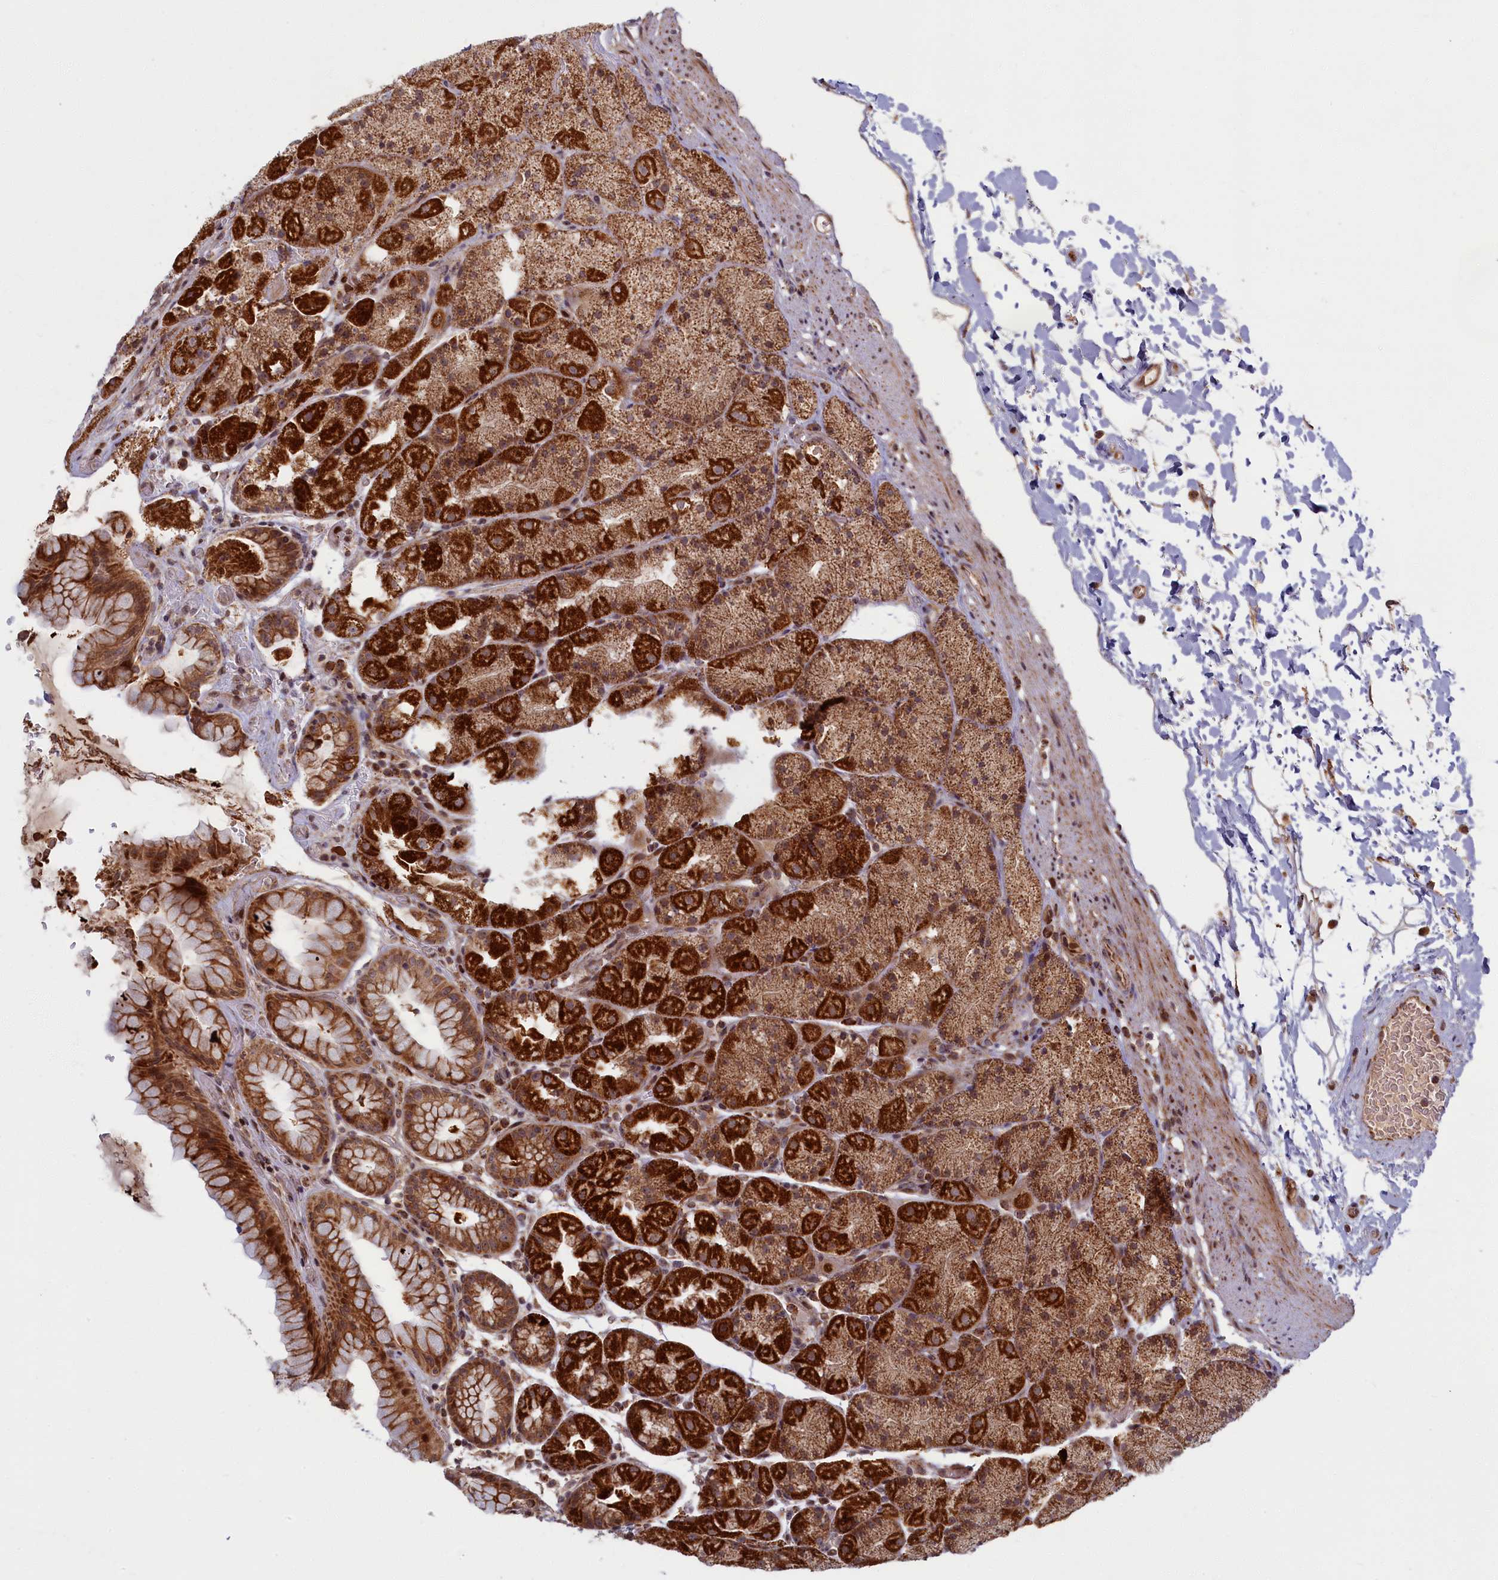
{"staining": {"intensity": "strong", "quantity": ">75%", "location": "cytoplasmic/membranous,nuclear"}, "tissue": "stomach", "cell_type": "Glandular cells", "image_type": "normal", "snomed": [{"axis": "morphology", "description": "Normal tissue, NOS"}, {"axis": "topography", "description": "Stomach, upper"}, {"axis": "topography", "description": "Stomach, lower"}], "caption": "Benign stomach displays strong cytoplasmic/membranous,nuclear expression in about >75% of glandular cells (DAB IHC with brightfield microscopy, high magnification)..", "gene": "PLA2G10", "patient": {"sex": "male", "age": 67}}